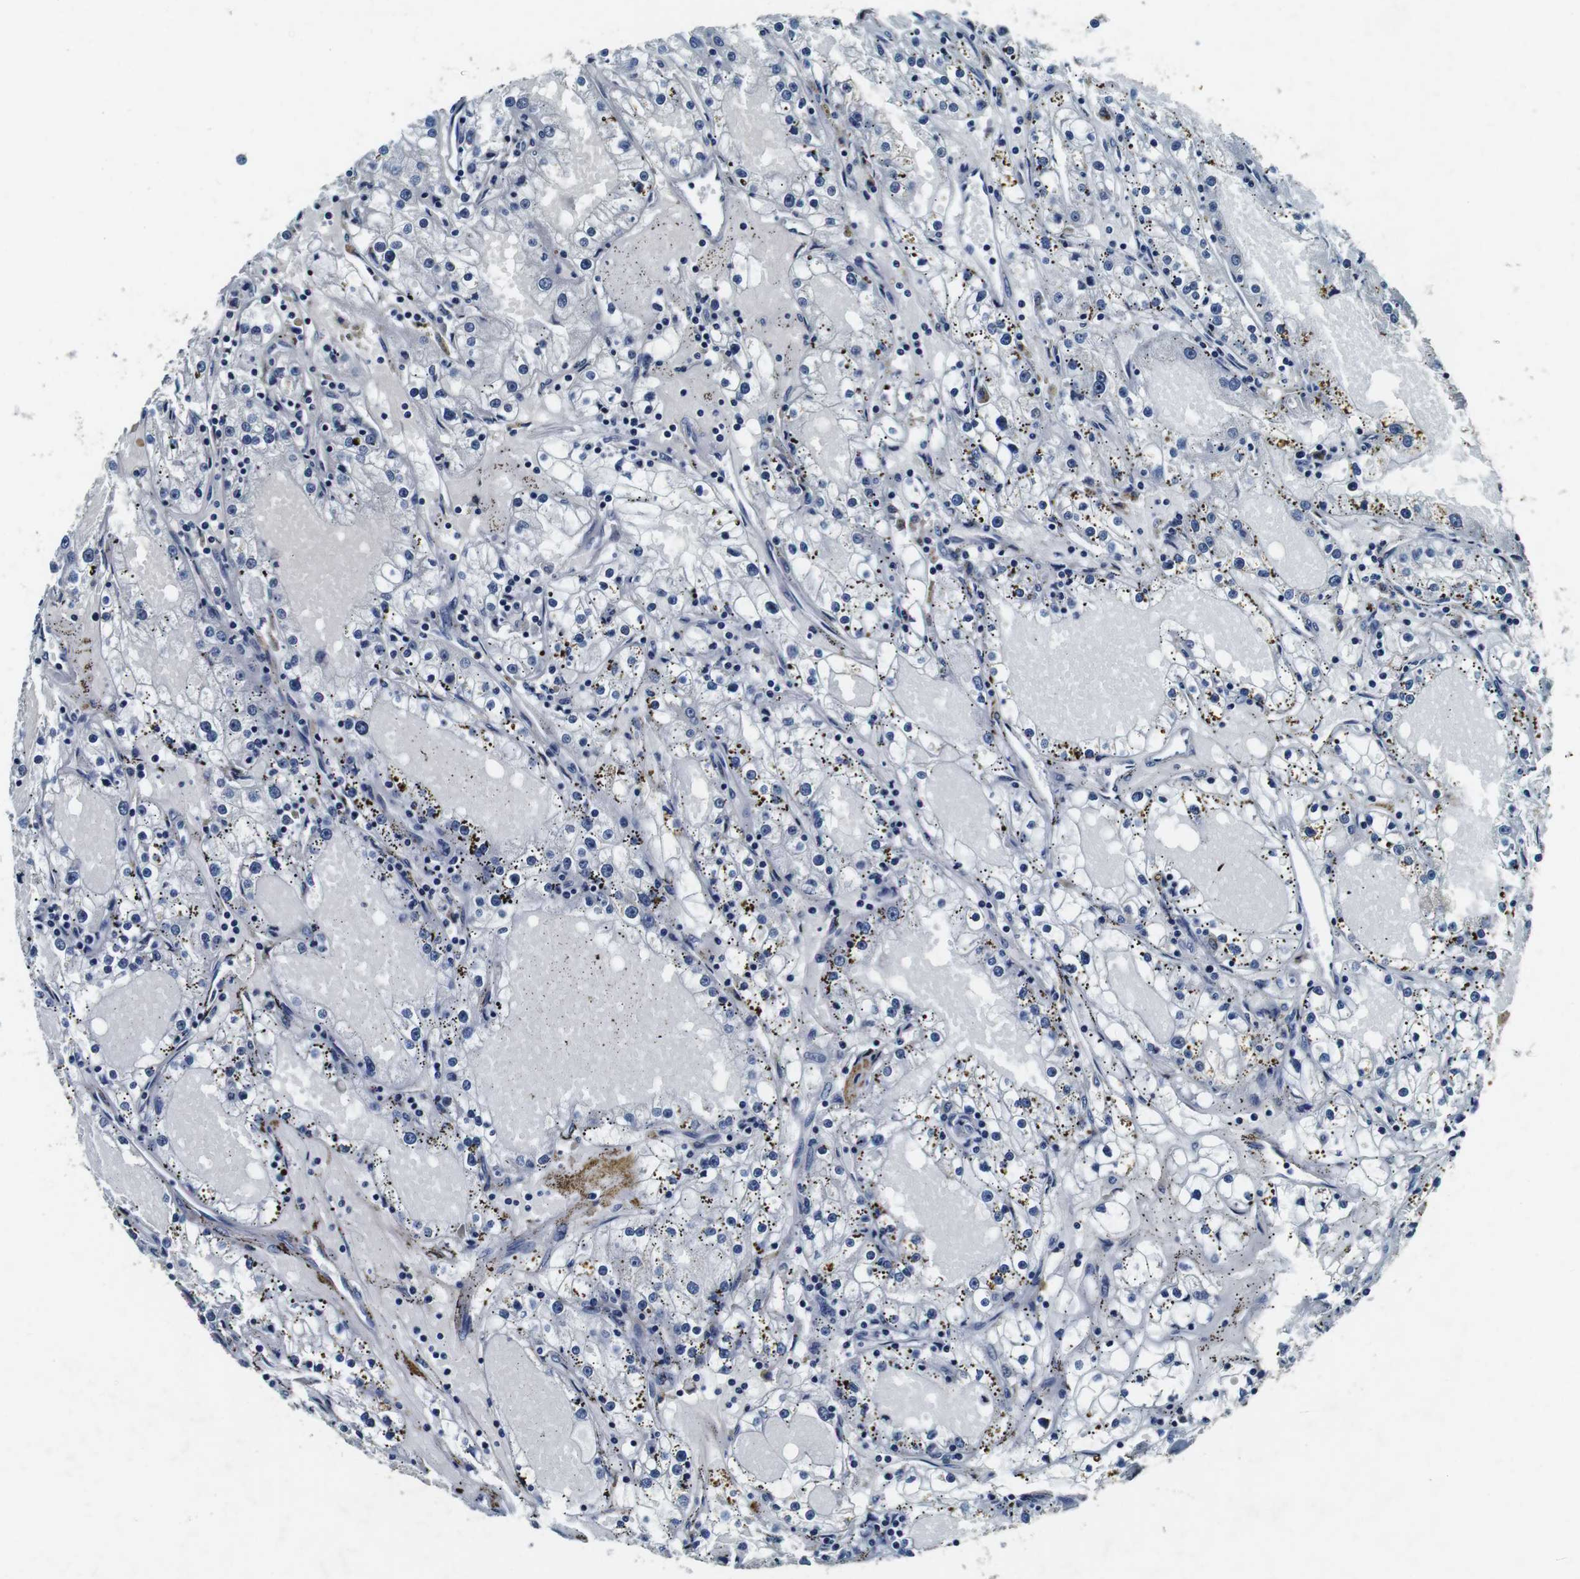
{"staining": {"intensity": "negative", "quantity": "none", "location": "none"}, "tissue": "renal cancer", "cell_type": "Tumor cells", "image_type": "cancer", "snomed": [{"axis": "morphology", "description": "Adenocarcinoma, NOS"}, {"axis": "topography", "description": "Kidney"}], "caption": "High magnification brightfield microscopy of renal cancer (adenocarcinoma) stained with DAB (3,3'-diaminobenzidine) (brown) and counterstained with hematoxylin (blue): tumor cells show no significant expression. The staining was performed using DAB (3,3'-diaminobenzidine) to visualize the protein expression in brown, while the nuclei were stained in blue with hematoxylin (Magnification: 20x).", "gene": "GJE1", "patient": {"sex": "male", "age": 56}}